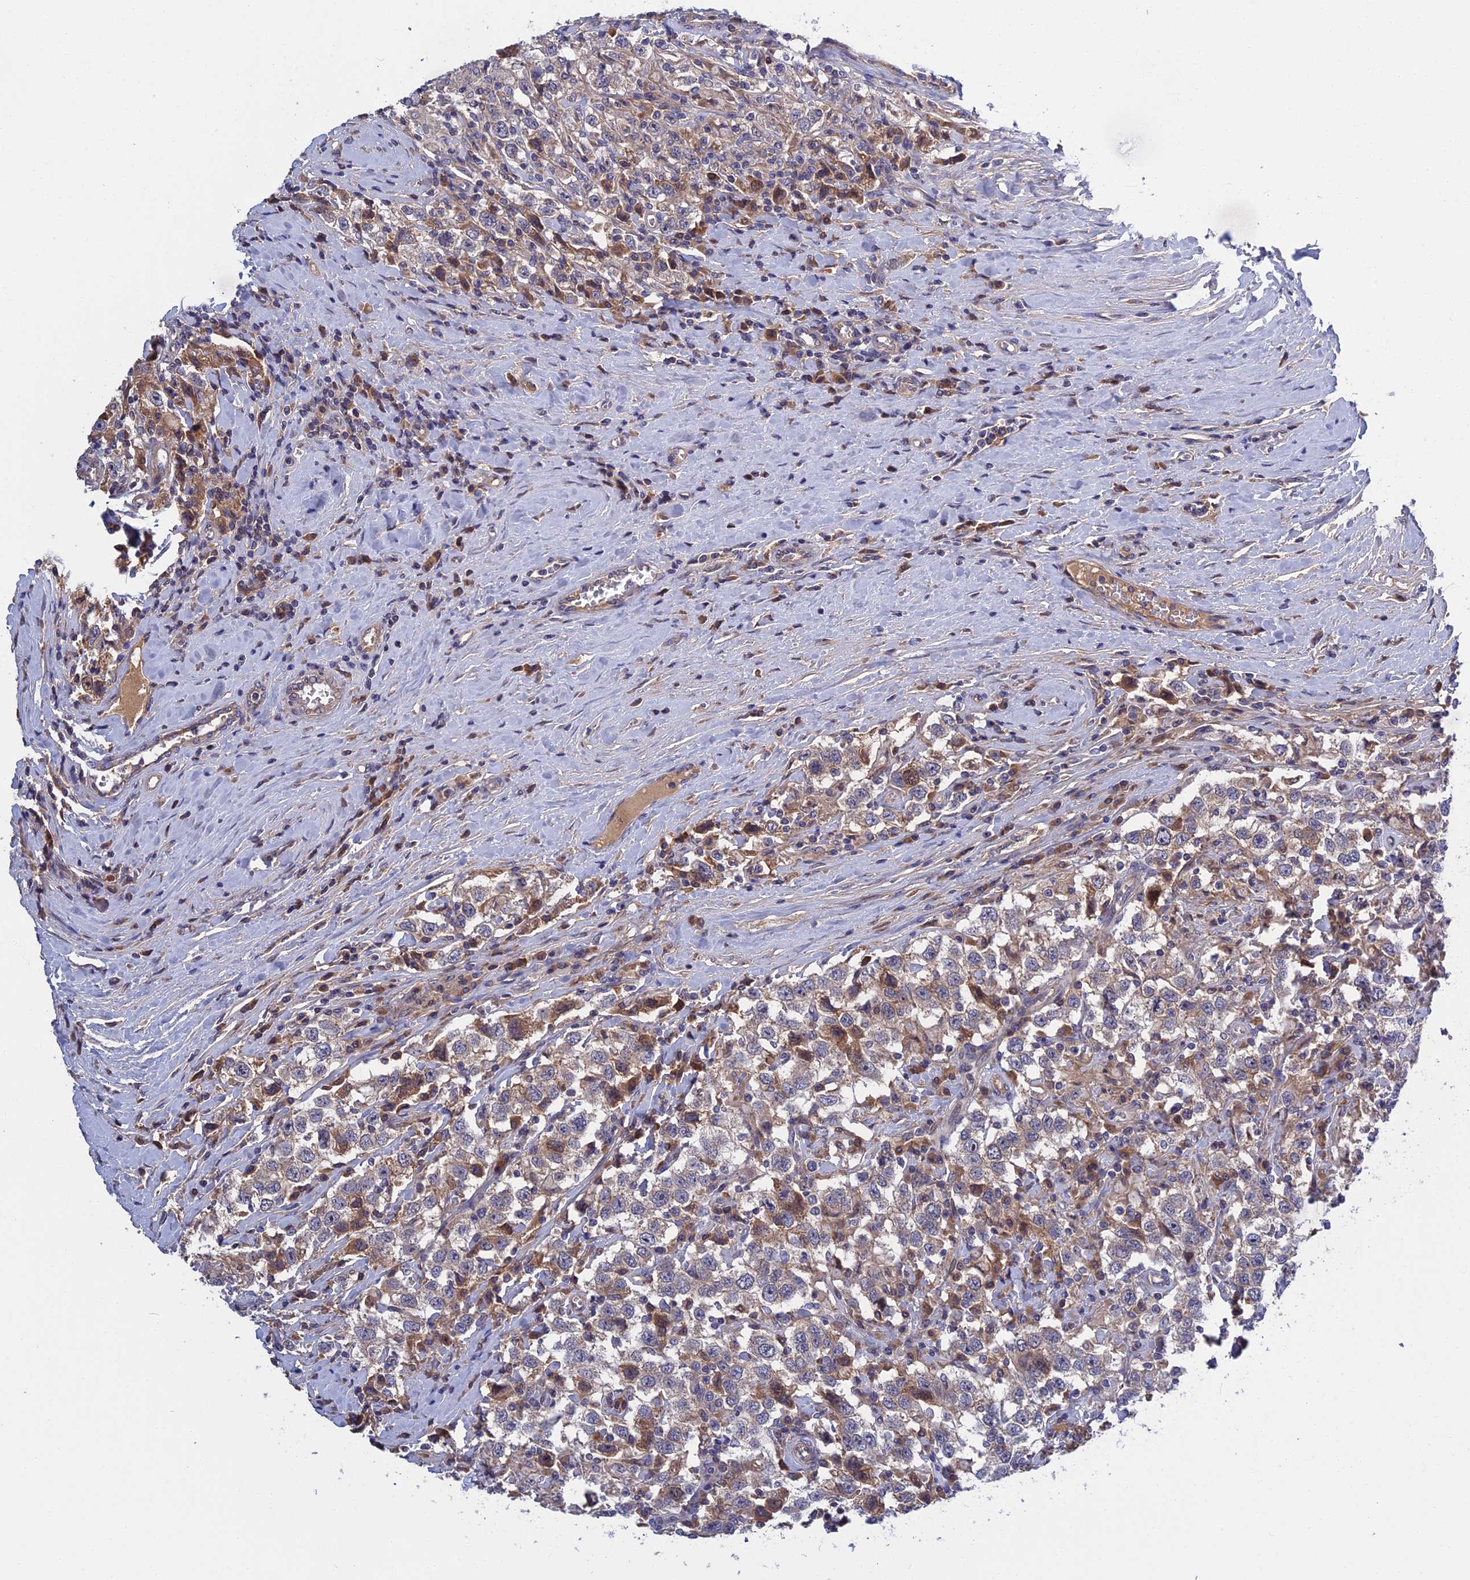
{"staining": {"intensity": "moderate", "quantity": "<25%", "location": "cytoplasmic/membranous"}, "tissue": "testis cancer", "cell_type": "Tumor cells", "image_type": "cancer", "snomed": [{"axis": "morphology", "description": "Seminoma, NOS"}, {"axis": "topography", "description": "Testis"}], "caption": "Protein expression by immunohistochemistry (IHC) demonstrates moderate cytoplasmic/membranous staining in approximately <25% of tumor cells in testis seminoma.", "gene": "CRACD", "patient": {"sex": "male", "age": 41}}